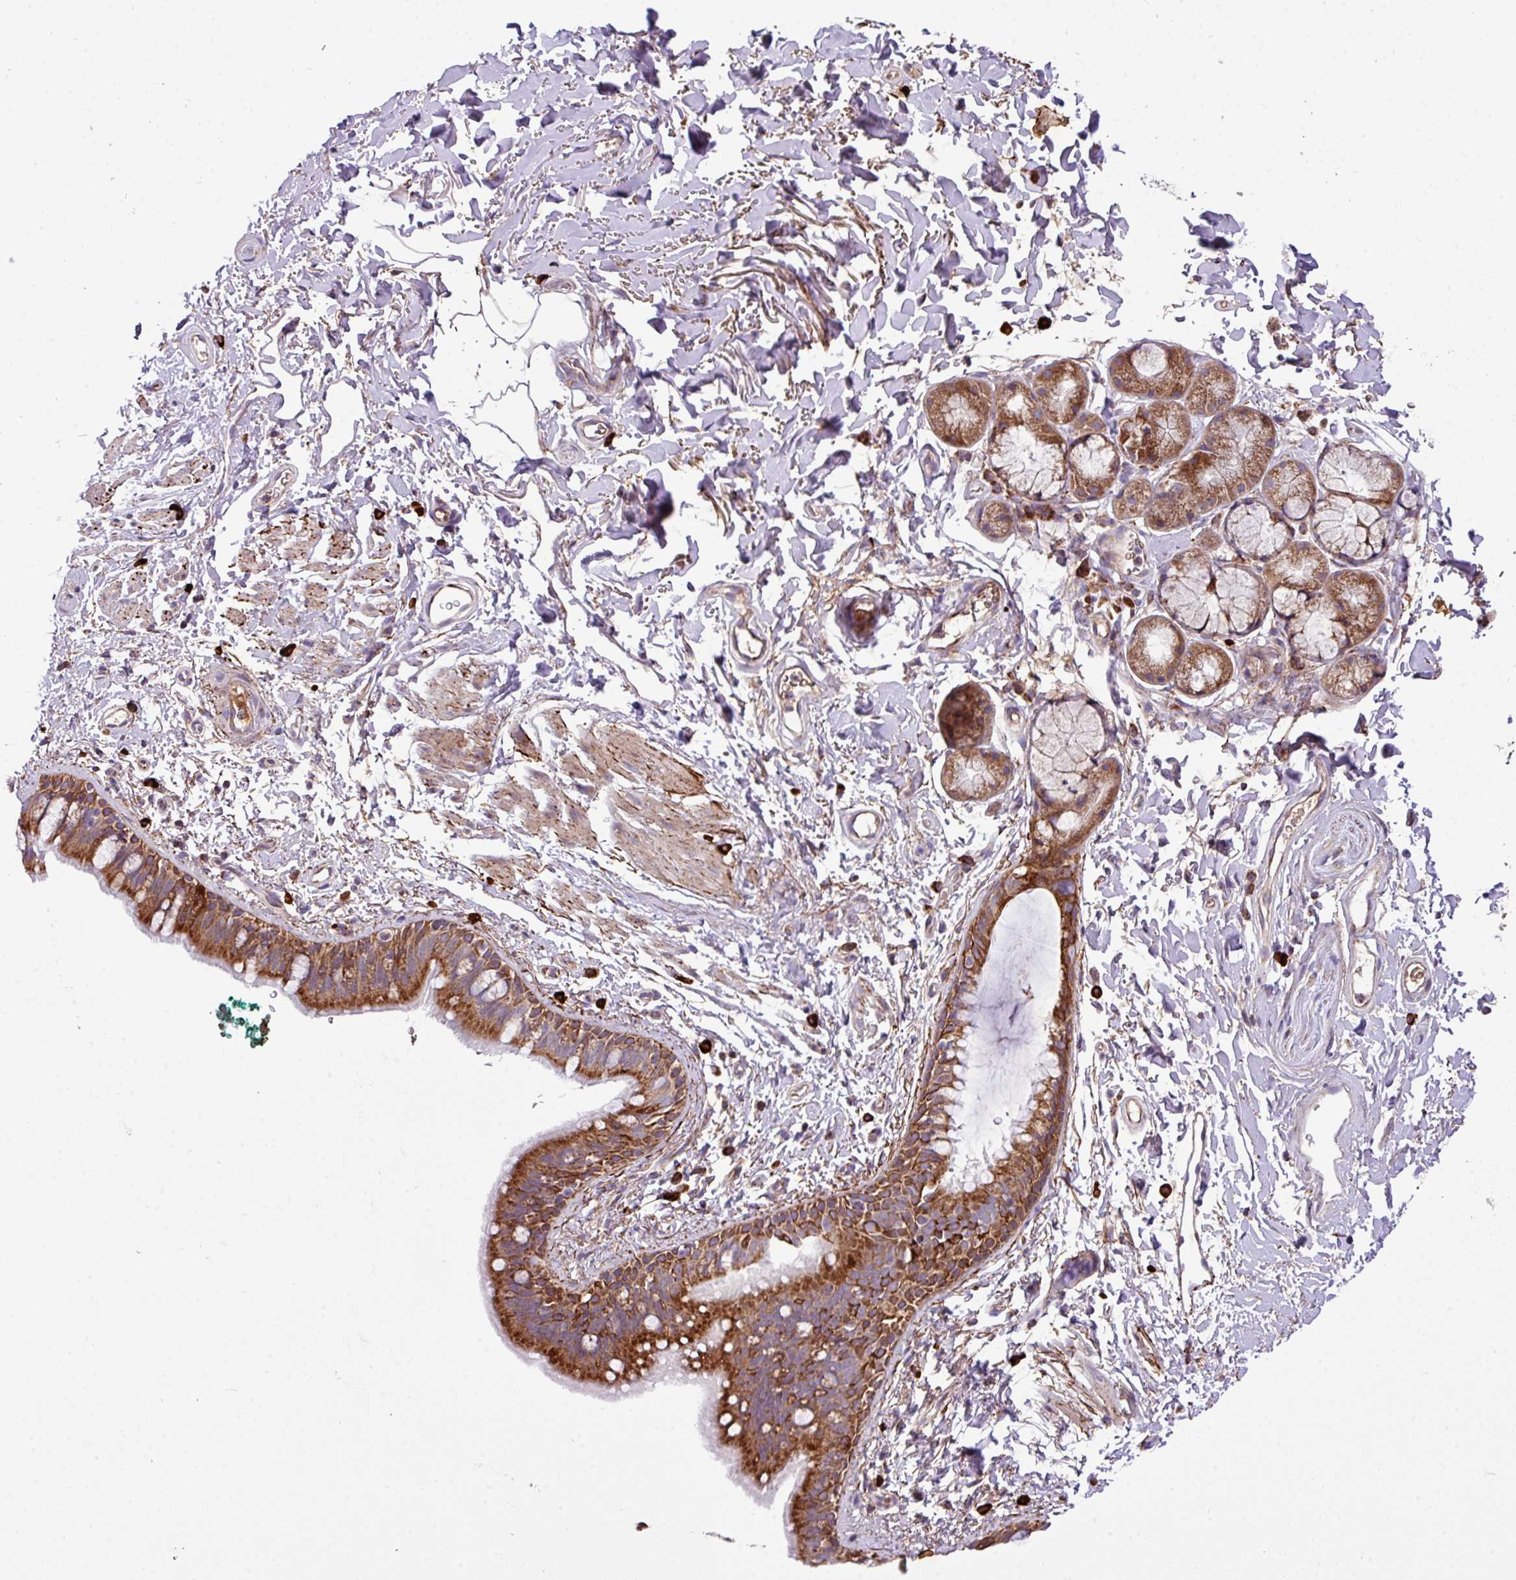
{"staining": {"intensity": "strong", "quantity": ">75%", "location": "cytoplasmic/membranous"}, "tissue": "bronchus", "cell_type": "Respiratory epithelial cells", "image_type": "normal", "snomed": [{"axis": "morphology", "description": "Normal tissue, NOS"}, {"axis": "morphology", "description": "Squamous cell carcinoma, NOS"}, {"axis": "topography", "description": "Bronchus"}, {"axis": "topography", "description": "Lung"}], "caption": "Protein staining demonstrates strong cytoplasmic/membranous staining in approximately >75% of respiratory epithelial cells in benign bronchus.", "gene": "ZNF569", "patient": {"sex": "female", "age": 70}}